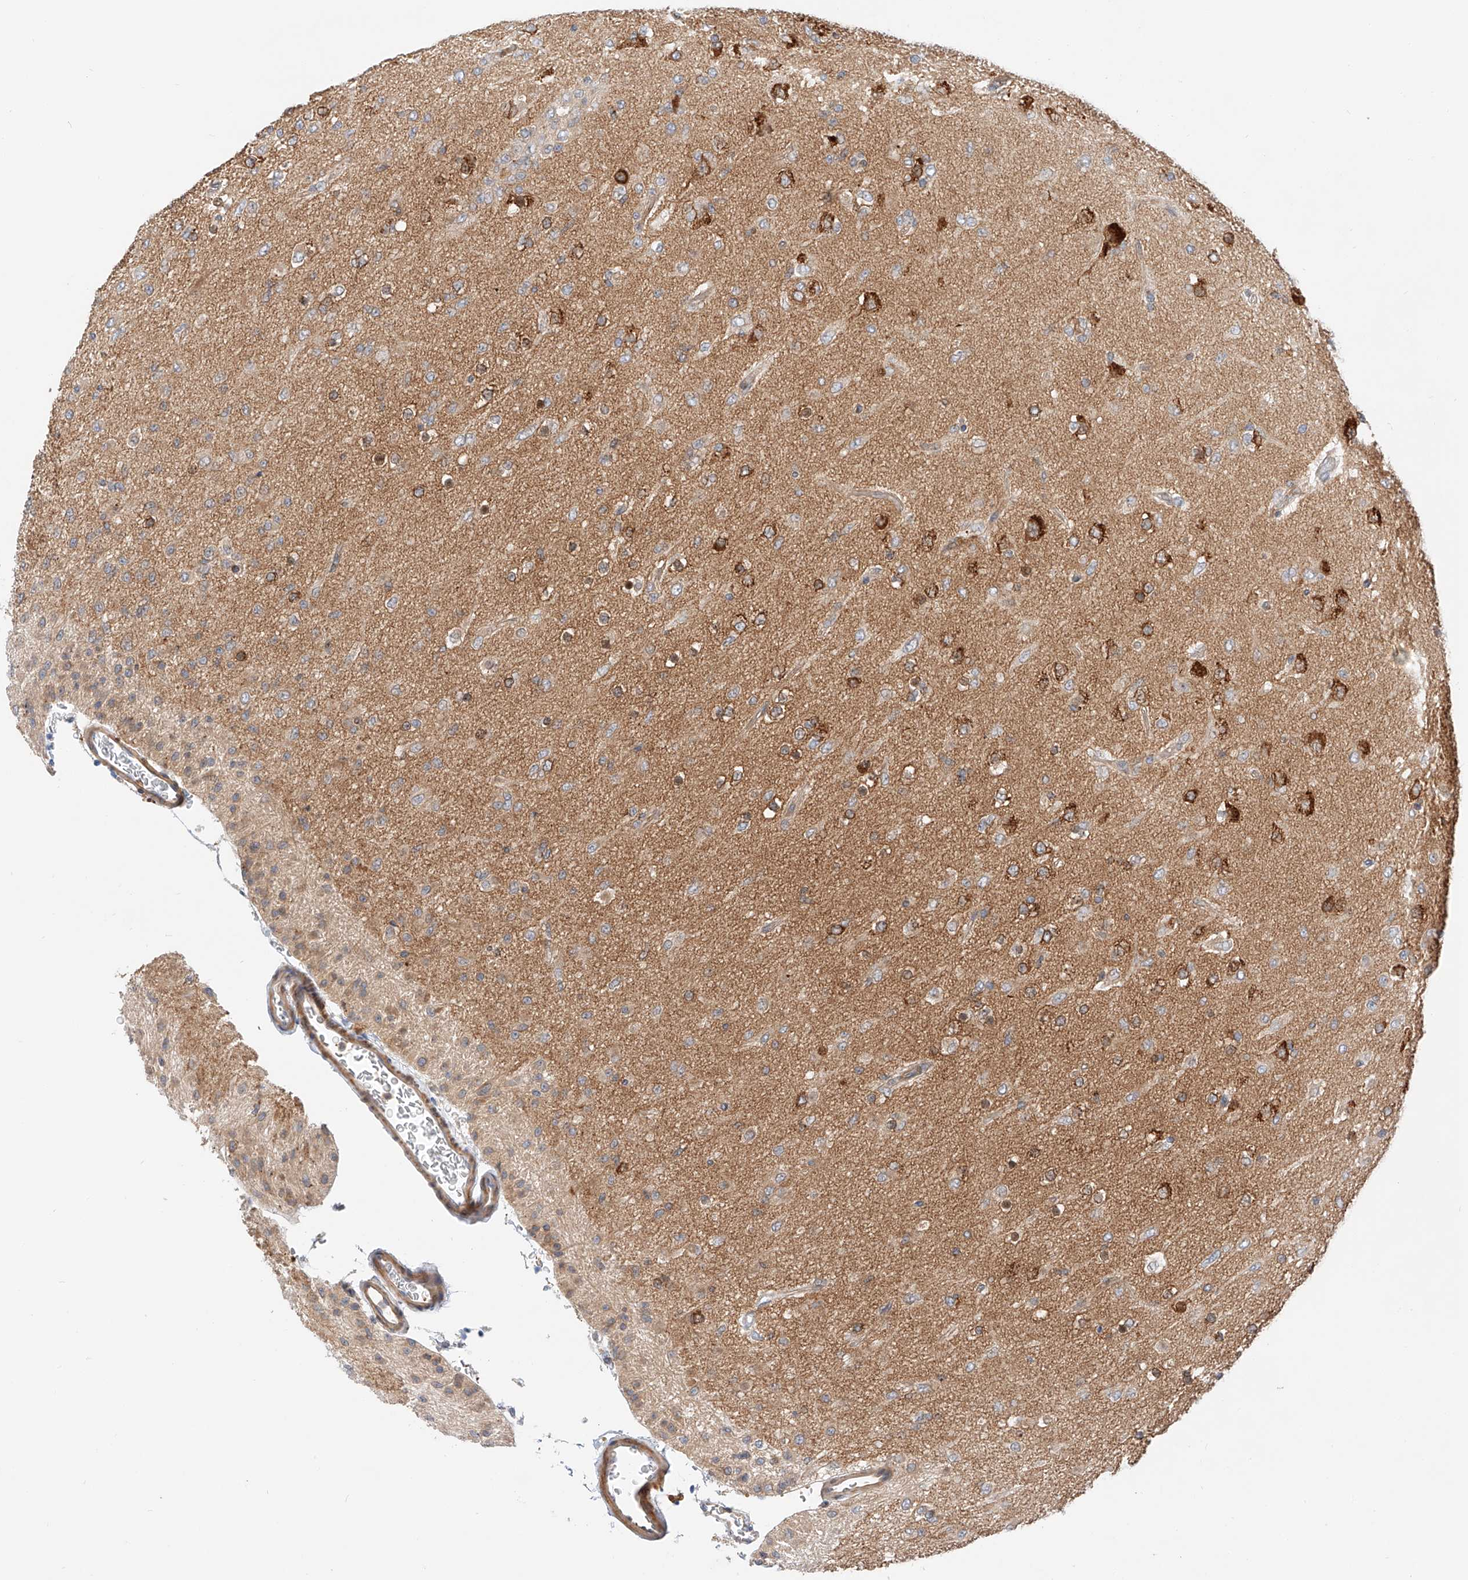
{"staining": {"intensity": "weak", "quantity": "<25%", "location": "cytoplasmic/membranous"}, "tissue": "glioma", "cell_type": "Tumor cells", "image_type": "cancer", "snomed": [{"axis": "morphology", "description": "Glioma, malignant, Low grade"}, {"axis": "topography", "description": "Brain"}], "caption": "High magnification brightfield microscopy of malignant glioma (low-grade) stained with DAB (3,3'-diaminobenzidine) (brown) and counterstained with hematoxylin (blue): tumor cells show no significant expression. (DAB immunohistochemistry (IHC), high magnification).", "gene": "MFN2", "patient": {"sex": "male", "age": 65}}